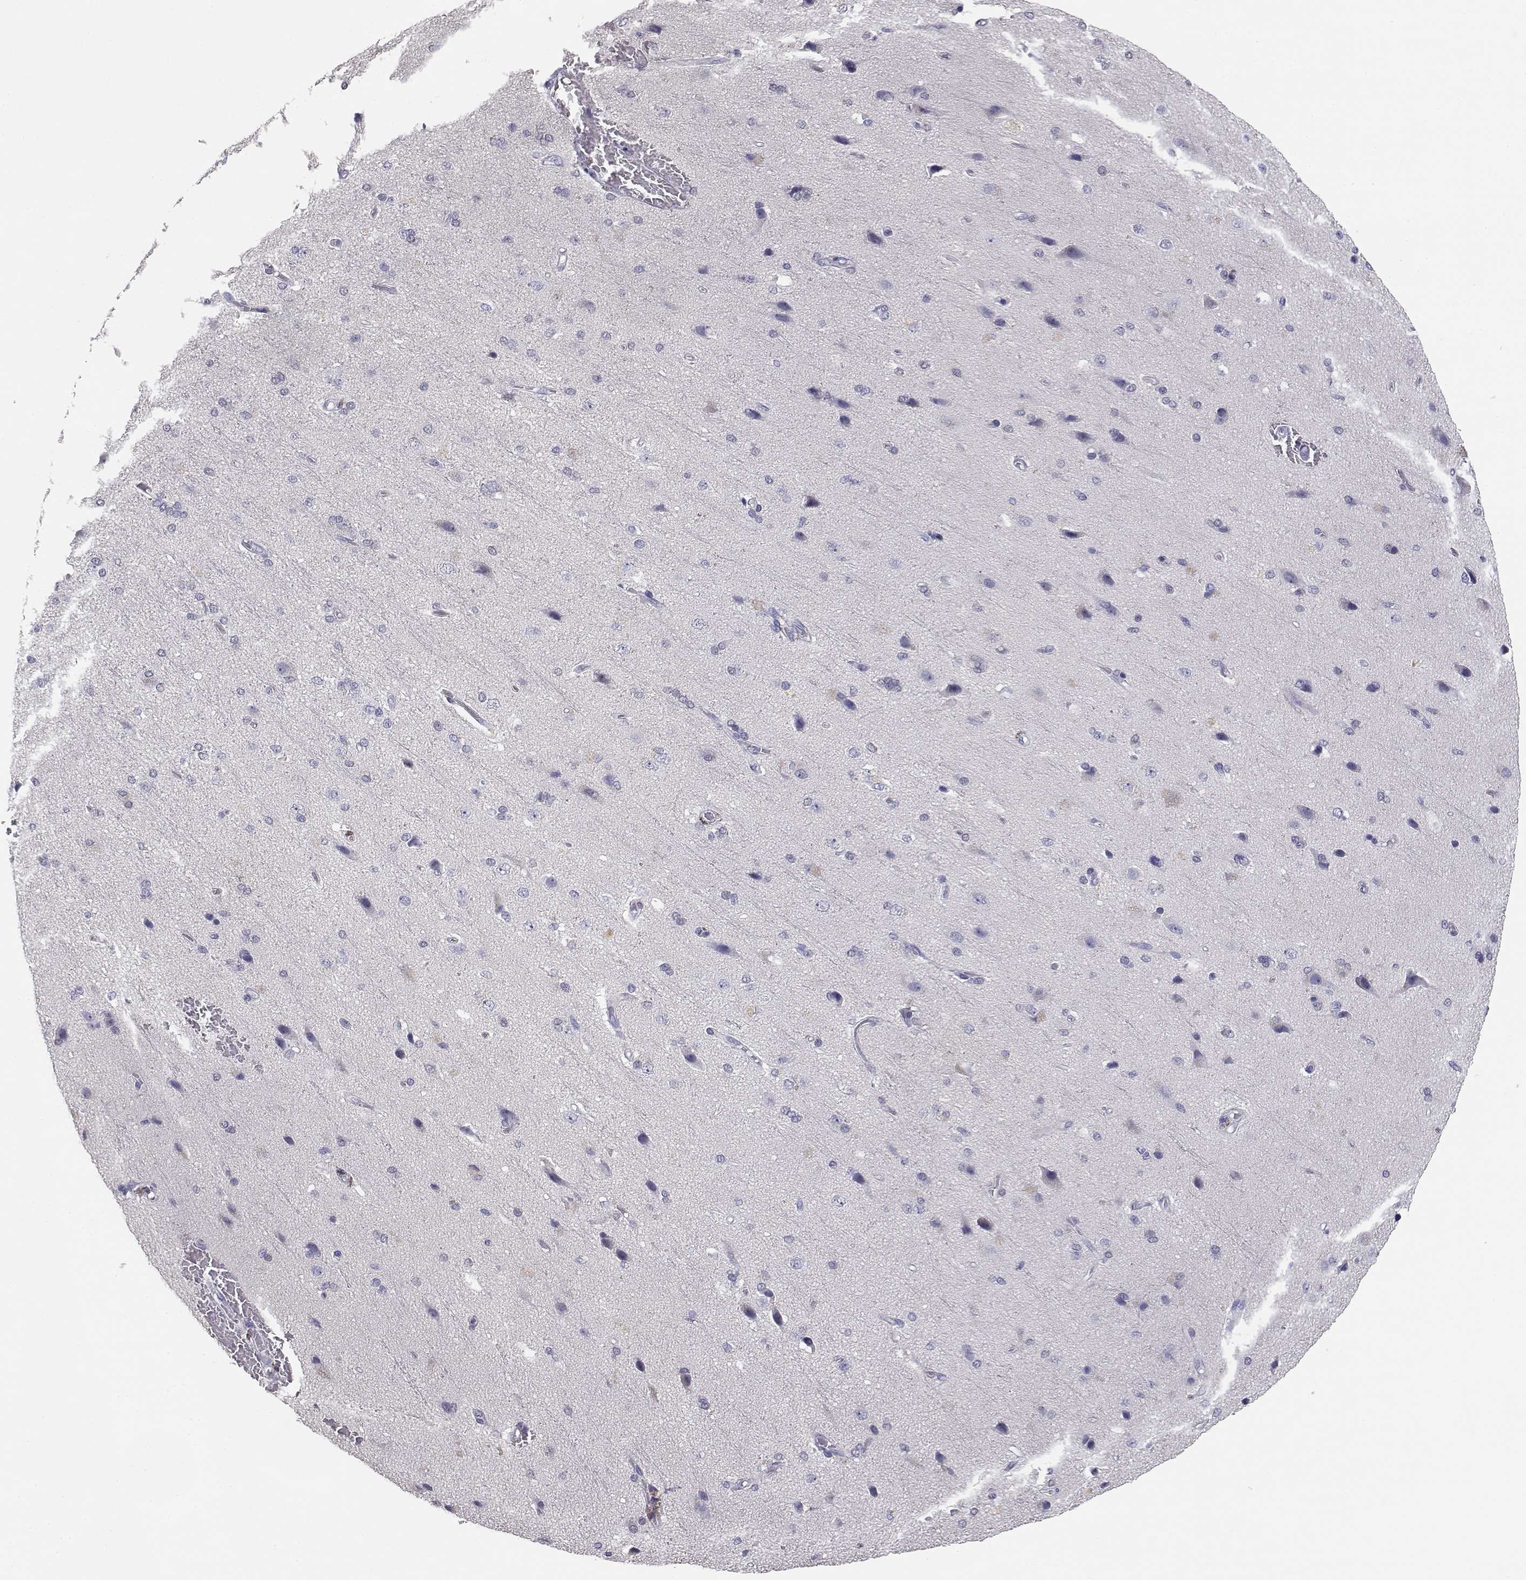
{"staining": {"intensity": "negative", "quantity": "none", "location": "none"}, "tissue": "cerebral cortex", "cell_type": "Endothelial cells", "image_type": "normal", "snomed": [{"axis": "morphology", "description": "Normal tissue, NOS"}, {"axis": "morphology", "description": "Glioma, malignant, High grade"}, {"axis": "topography", "description": "Cerebral cortex"}], "caption": "An immunohistochemistry (IHC) image of benign cerebral cortex is shown. There is no staining in endothelial cells of cerebral cortex.", "gene": "ADA", "patient": {"sex": "male", "age": 77}}